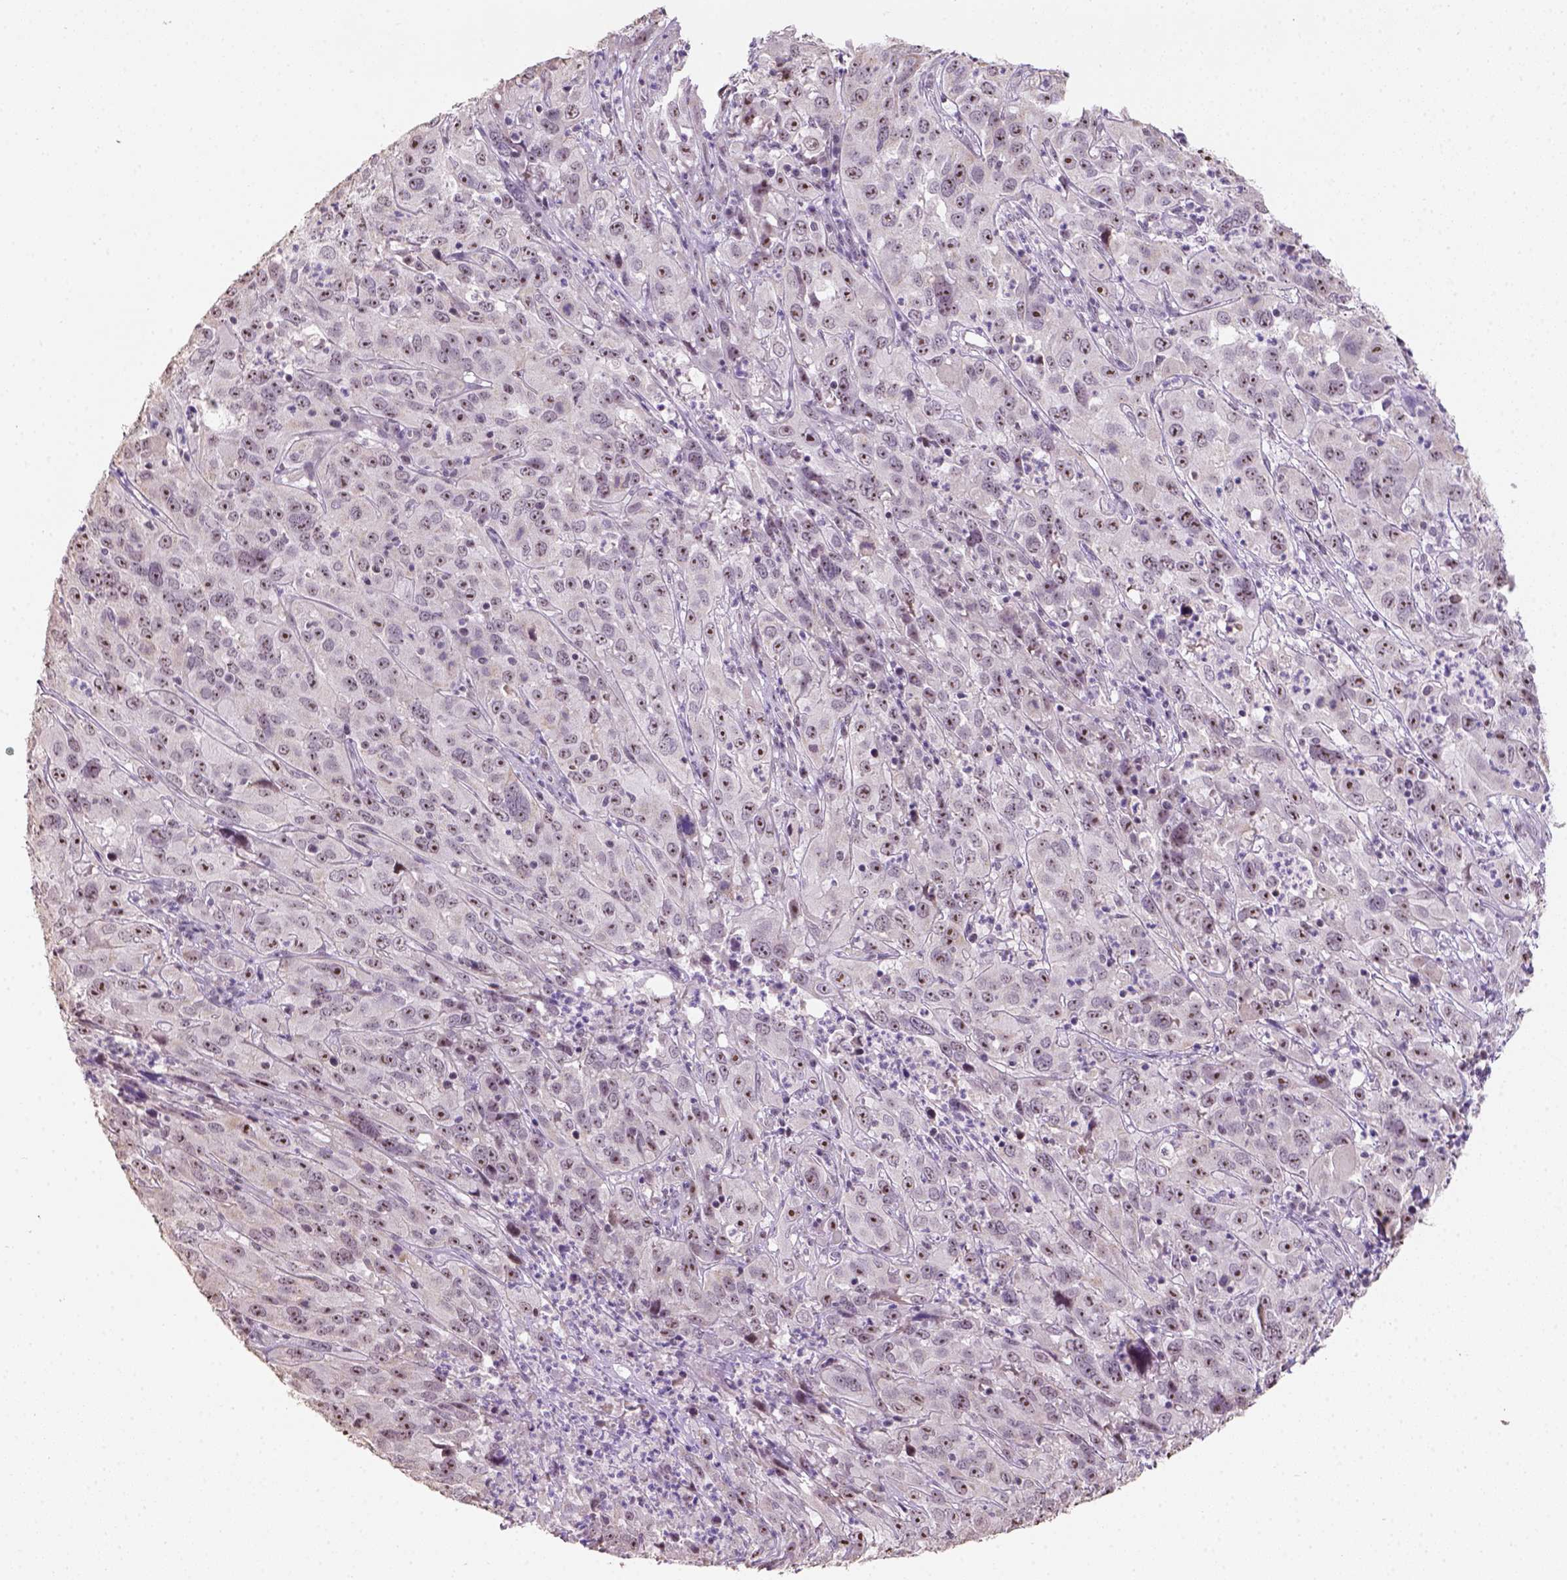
{"staining": {"intensity": "strong", "quantity": ">75%", "location": "nuclear"}, "tissue": "cervical cancer", "cell_type": "Tumor cells", "image_type": "cancer", "snomed": [{"axis": "morphology", "description": "Squamous cell carcinoma, NOS"}, {"axis": "topography", "description": "Cervix"}], "caption": "A high-resolution image shows immunohistochemistry (IHC) staining of cervical cancer (squamous cell carcinoma), which exhibits strong nuclear expression in approximately >75% of tumor cells.", "gene": "DDX50", "patient": {"sex": "female", "age": 32}}